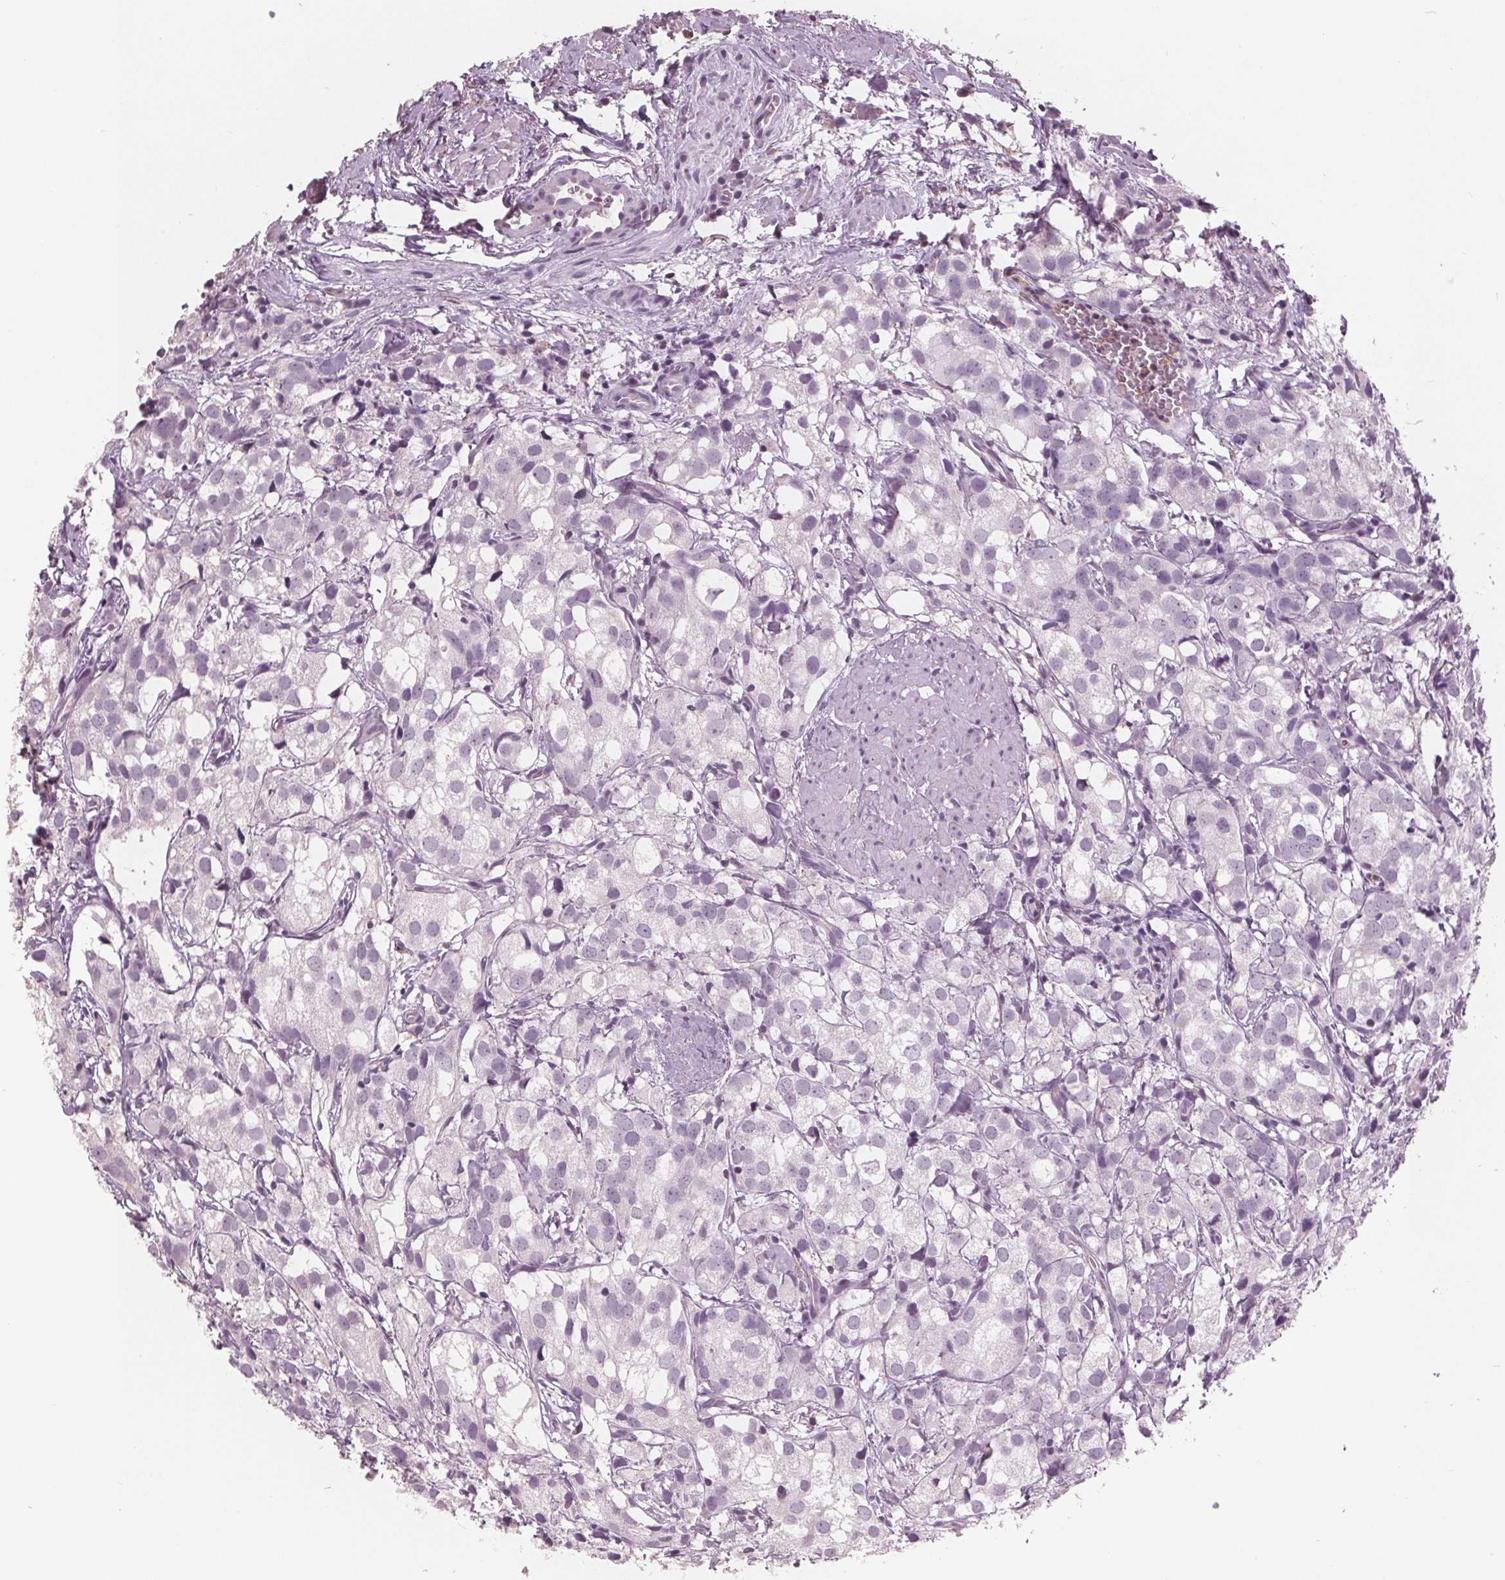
{"staining": {"intensity": "negative", "quantity": "none", "location": "none"}, "tissue": "prostate cancer", "cell_type": "Tumor cells", "image_type": "cancer", "snomed": [{"axis": "morphology", "description": "Adenocarcinoma, High grade"}, {"axis": "topography", "description": "Prostate"}], "caption": "Immunohistochemistry micrograph of neoplastic tissue: human prostate cancer stained with DAB reveals no significant protein expression in tumor cells.", "gene": "PTPN14", "patient": {"sex": "male", "age": 86}}